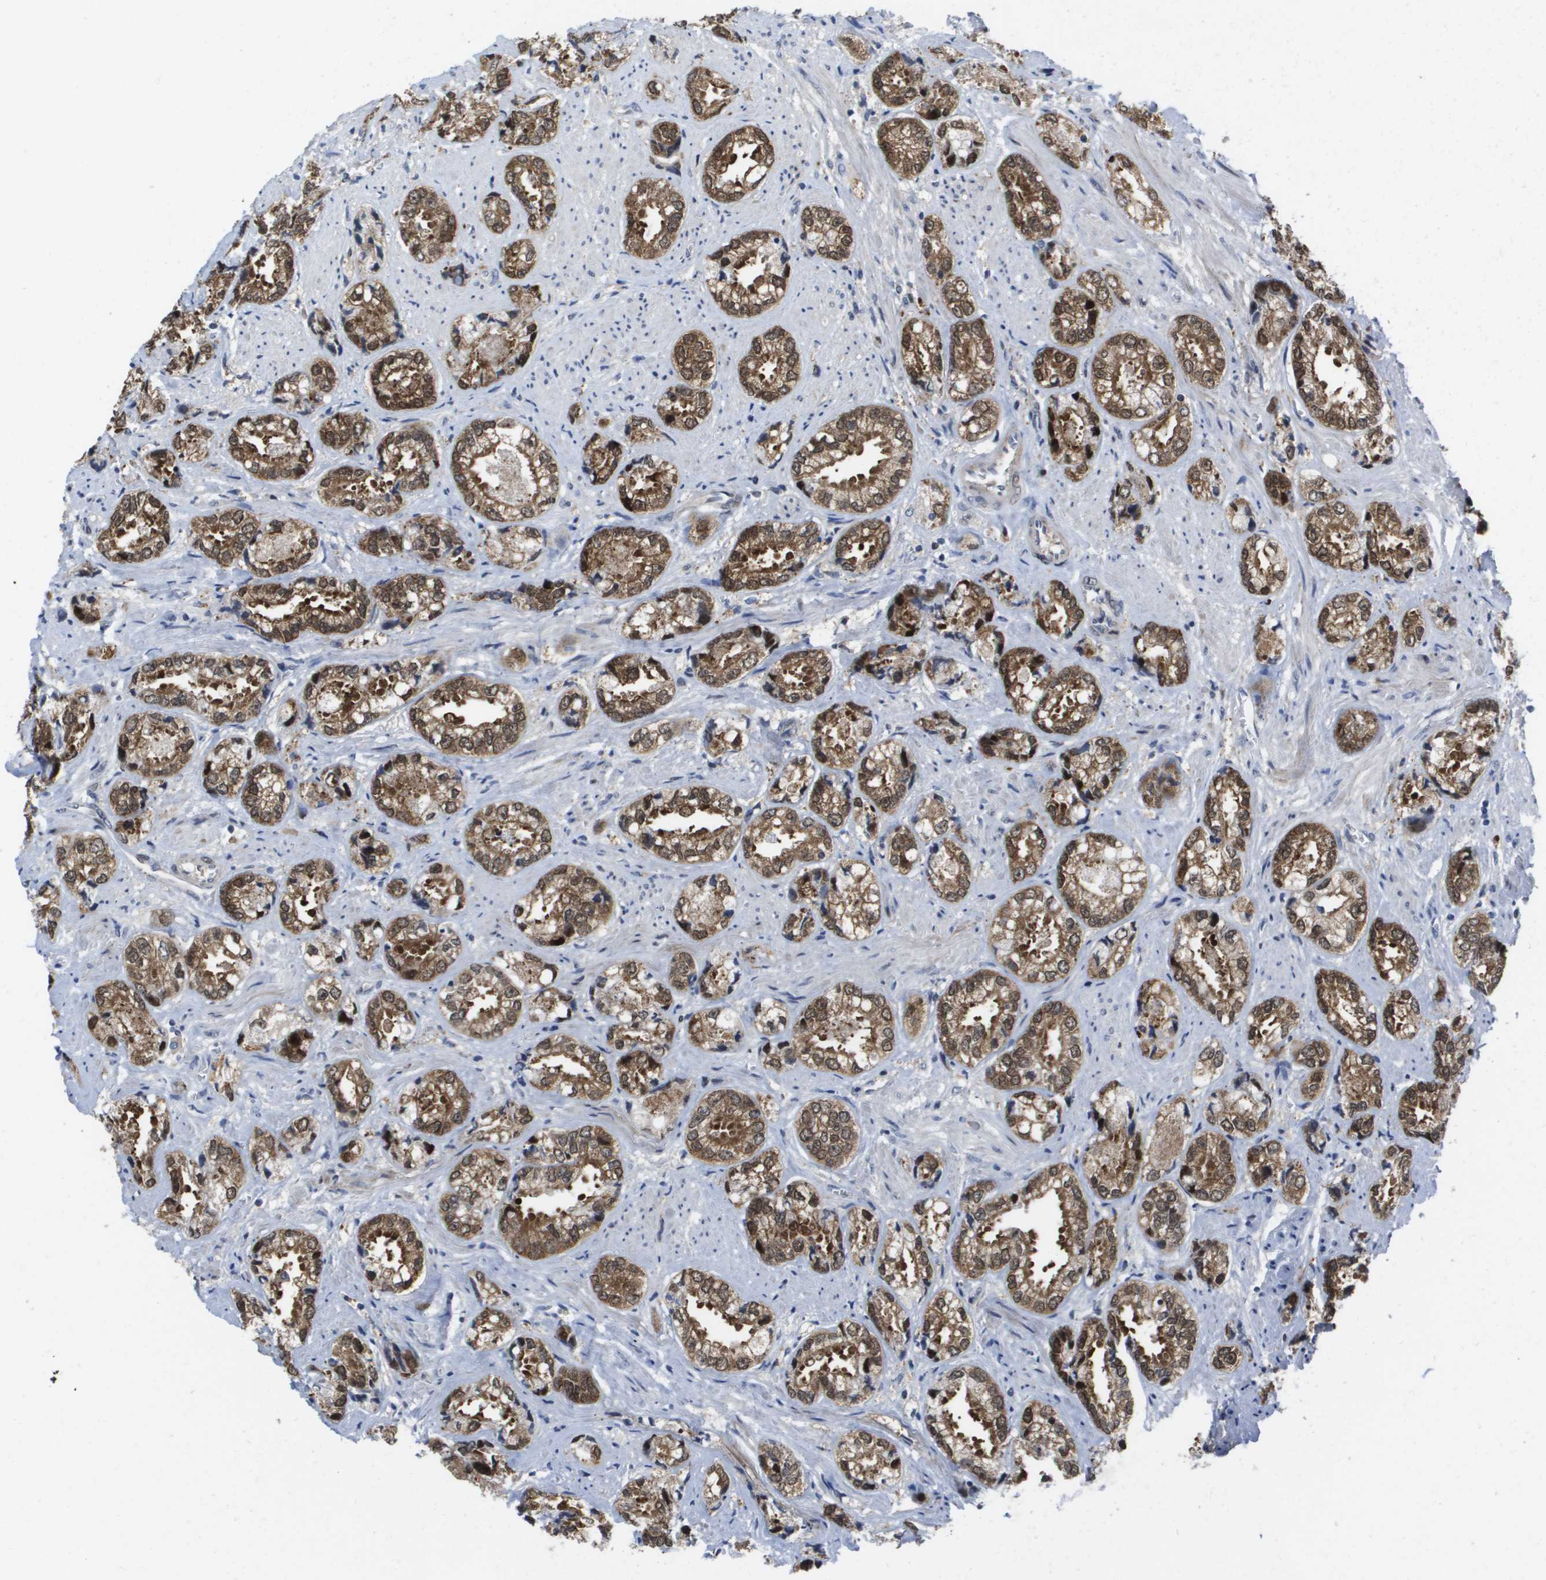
{"staining": {"intensity": "moderate", "quantity": ">75%", "location": "cytoplasmic/membranous,nuclear"}, "tissue": "prostate cancer", "cell_type": "Tumor cells", "image_type": "cancer", "snomed": [{"axis": "morphology", "description": "Adenocarcinoma, High grade"}, {"axis": "topography", "description": "Prostate"}], "caption": "Prostate cancer stained with DAB (3,3'-diaminobenzidine) immunohistochemistry (IHC) demonstrates medium levels of moderate cytoplasmic/membranous and nuclear expression in approximately >75% of tumor cells.", "gene": "FKBP4", "patient": {"sex": "male", "age": 61}}